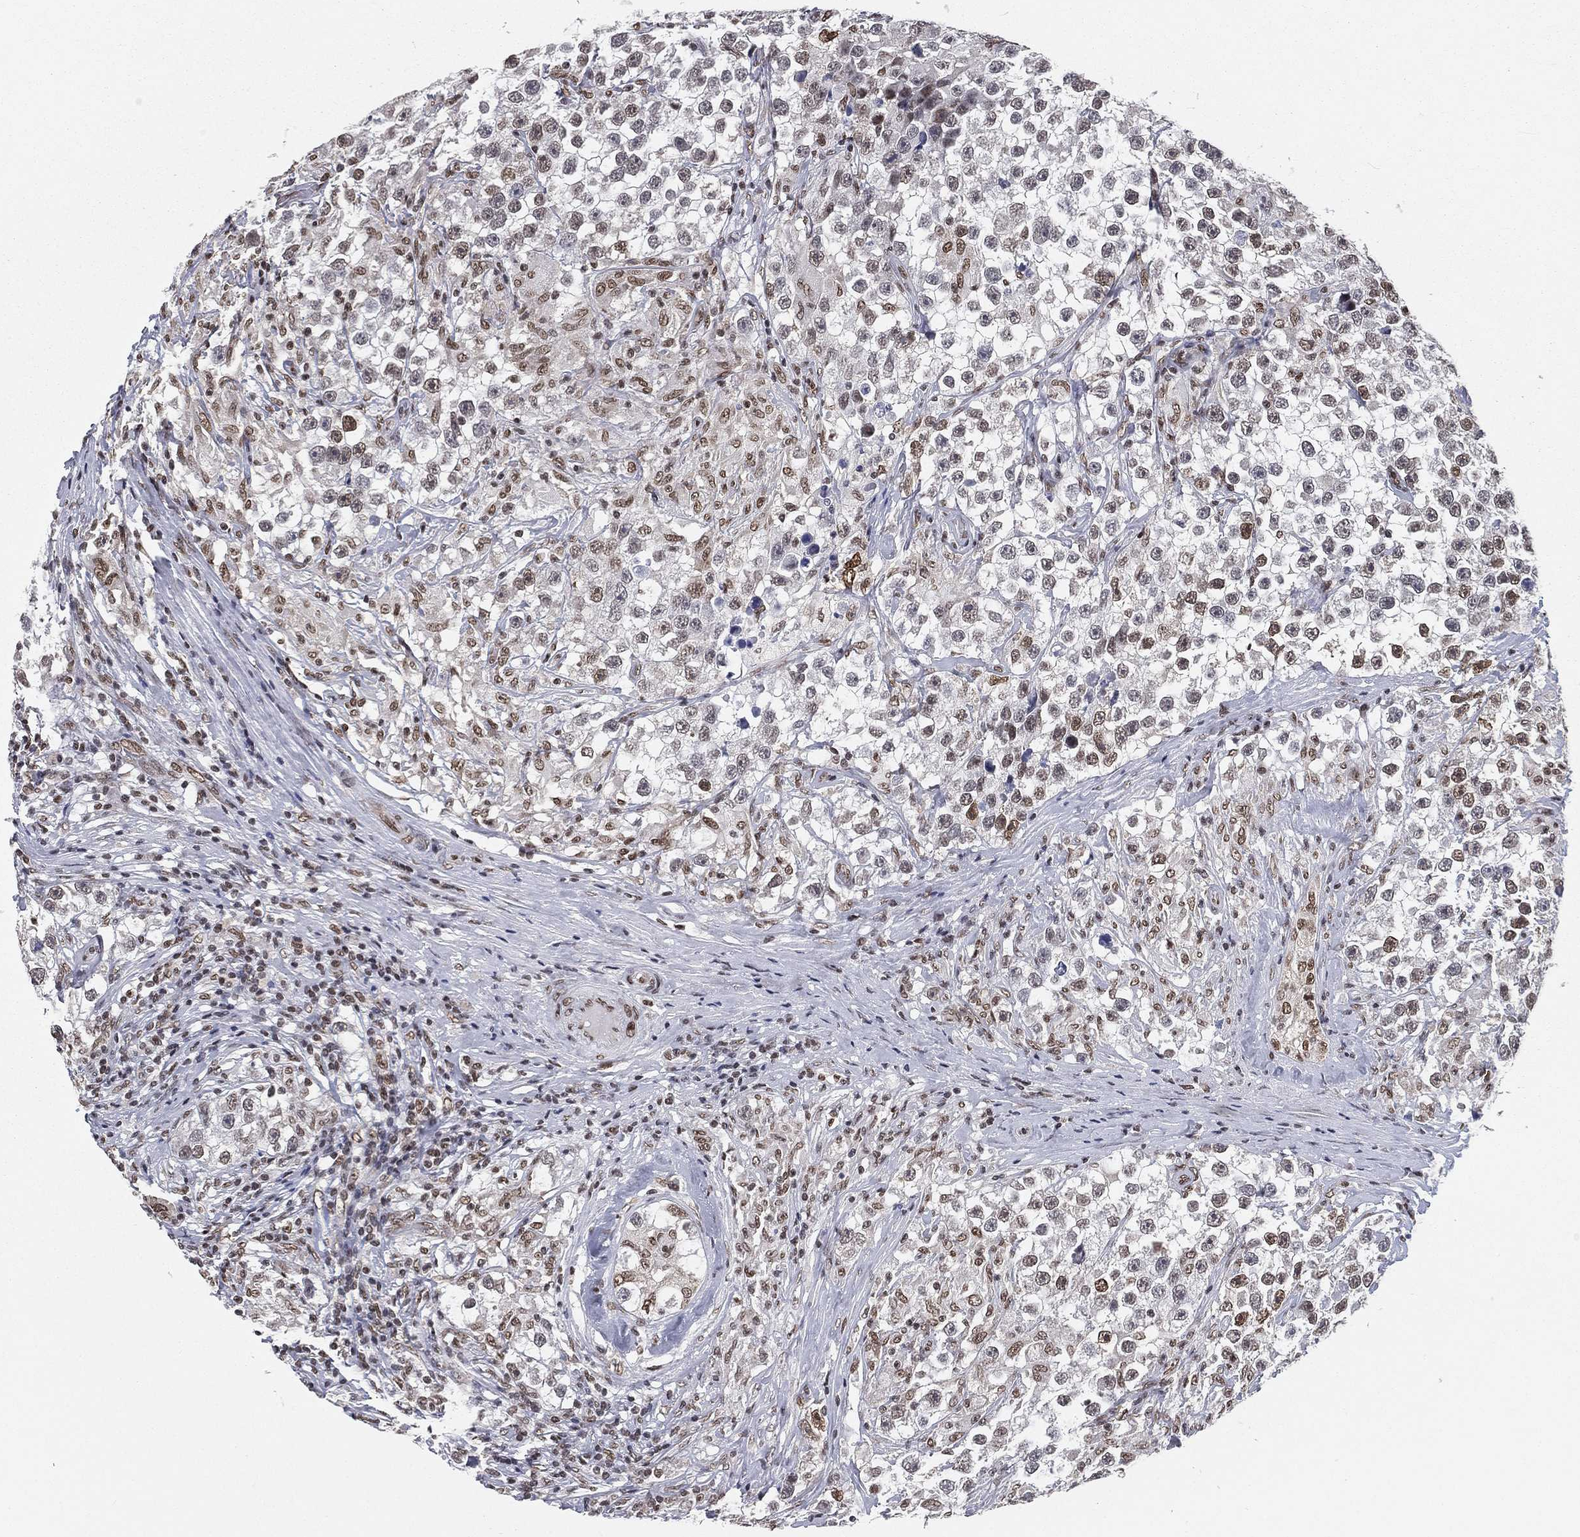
{"staining": {"intensity": "moderate", "quantity": "25%-75%", "location": "nuclear"}, "tissue": "testis cancer", "cell_type": "Tumor cells", "image_type": "cancer", "snomed": [{"axis": "morphology", "description": "Seminoma, NOS"}, {"axis": "topography", "description": "Testis"}], "caption": "Moderate nuclear expression is appreciated in about 25%-75% of tumor cells in seminoma (testis).", "gene": "FUBP3", "patient": {"sex": "male", "age": 46}}